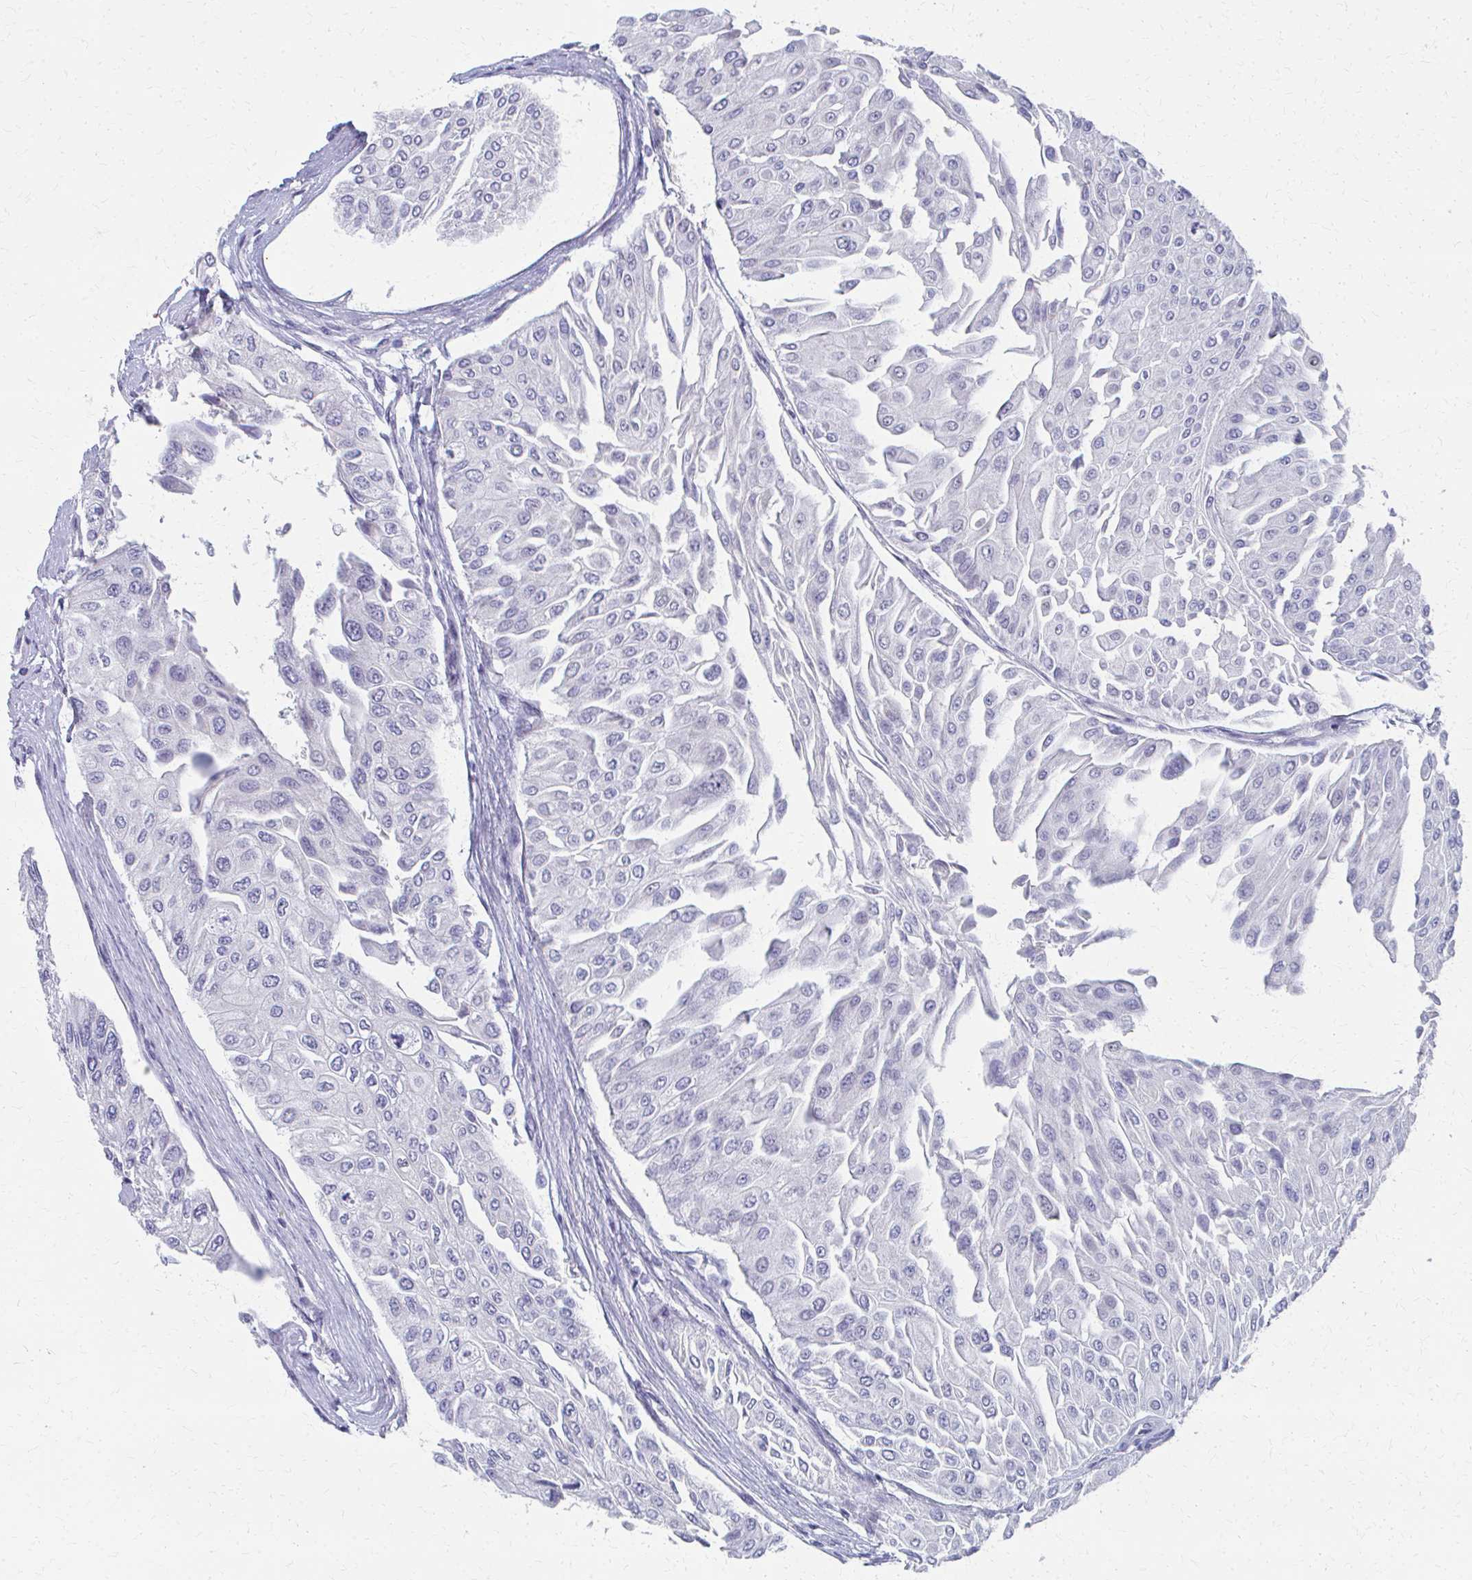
{"staining": {"intensity": "negative", "quantity": "none", "location": "none"}, "tissue": "urothelial cancer", "cell_type": "Tumor cells", "image_type": "cancer", "snomed": [{"axis": "morphology", "description": "Urothelial carcinoma, NOS"}, {"axis": "topography", "description": "Urinary bladder"}], "caption": "This is an IHC histopathology image of human transitional cell carcinoma. There is no positivity in tumor cells.", "gene": "MS4A2", "patient": {"sex": "male", "age": 67}}